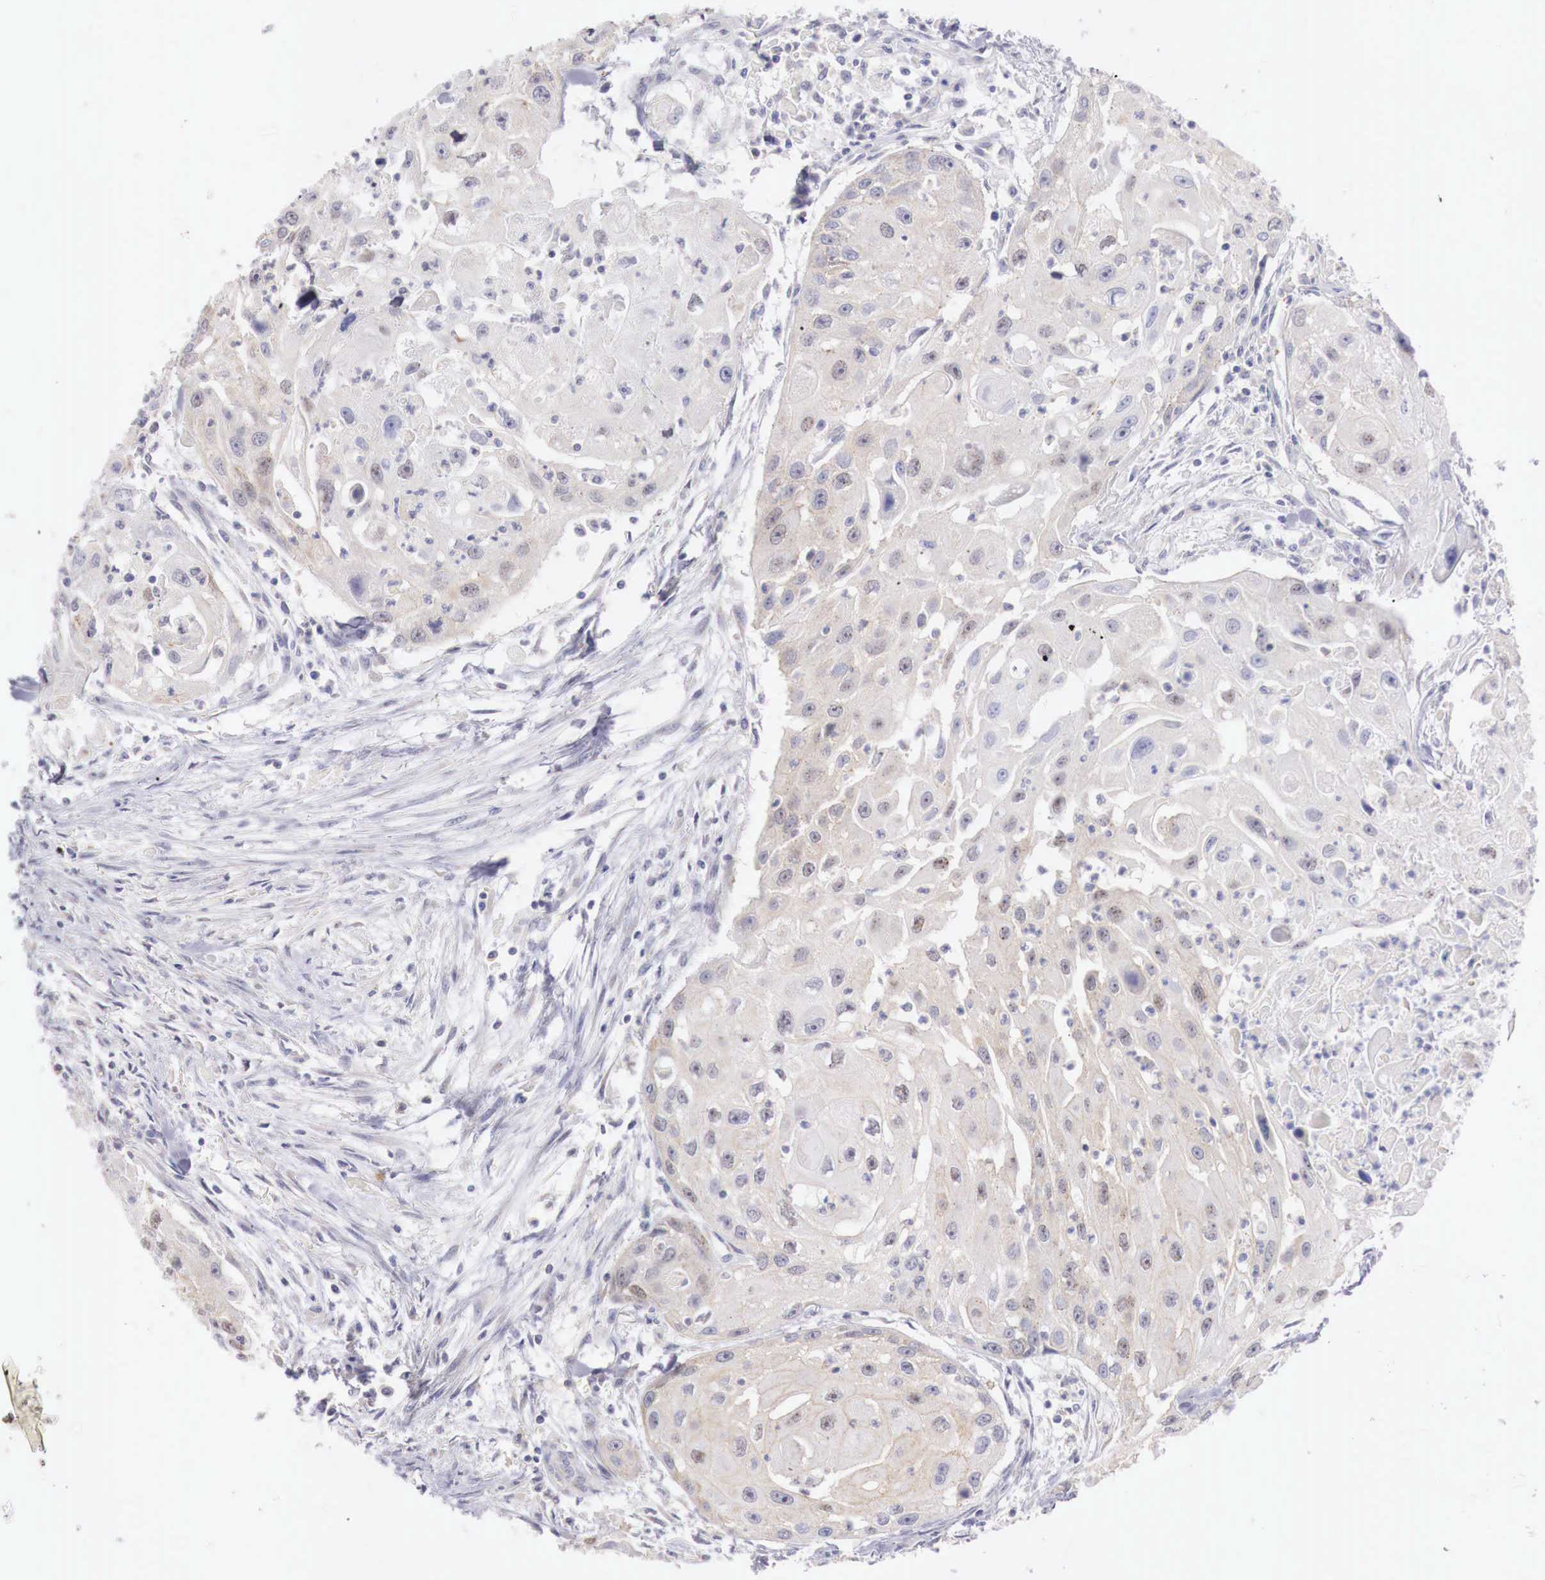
{"staining": {"intensity": "negative", "quantity": "none", "location": "none"}, "tissue": "head and neck cancer", "cell_type": "Tumor cells", "image_type": "cancer", "snomed": [{"axis": "morphology", "description": "Squamous cell carcinoma, NOS"}, {"axis": "topography", "description": "Head-Neck"}], "caption": "A photomicrograph of human head and neck cancer is negative for staining in tumor cells.", "gene": "TRIM13", "patient": {"sex": "male", "age": 64}}